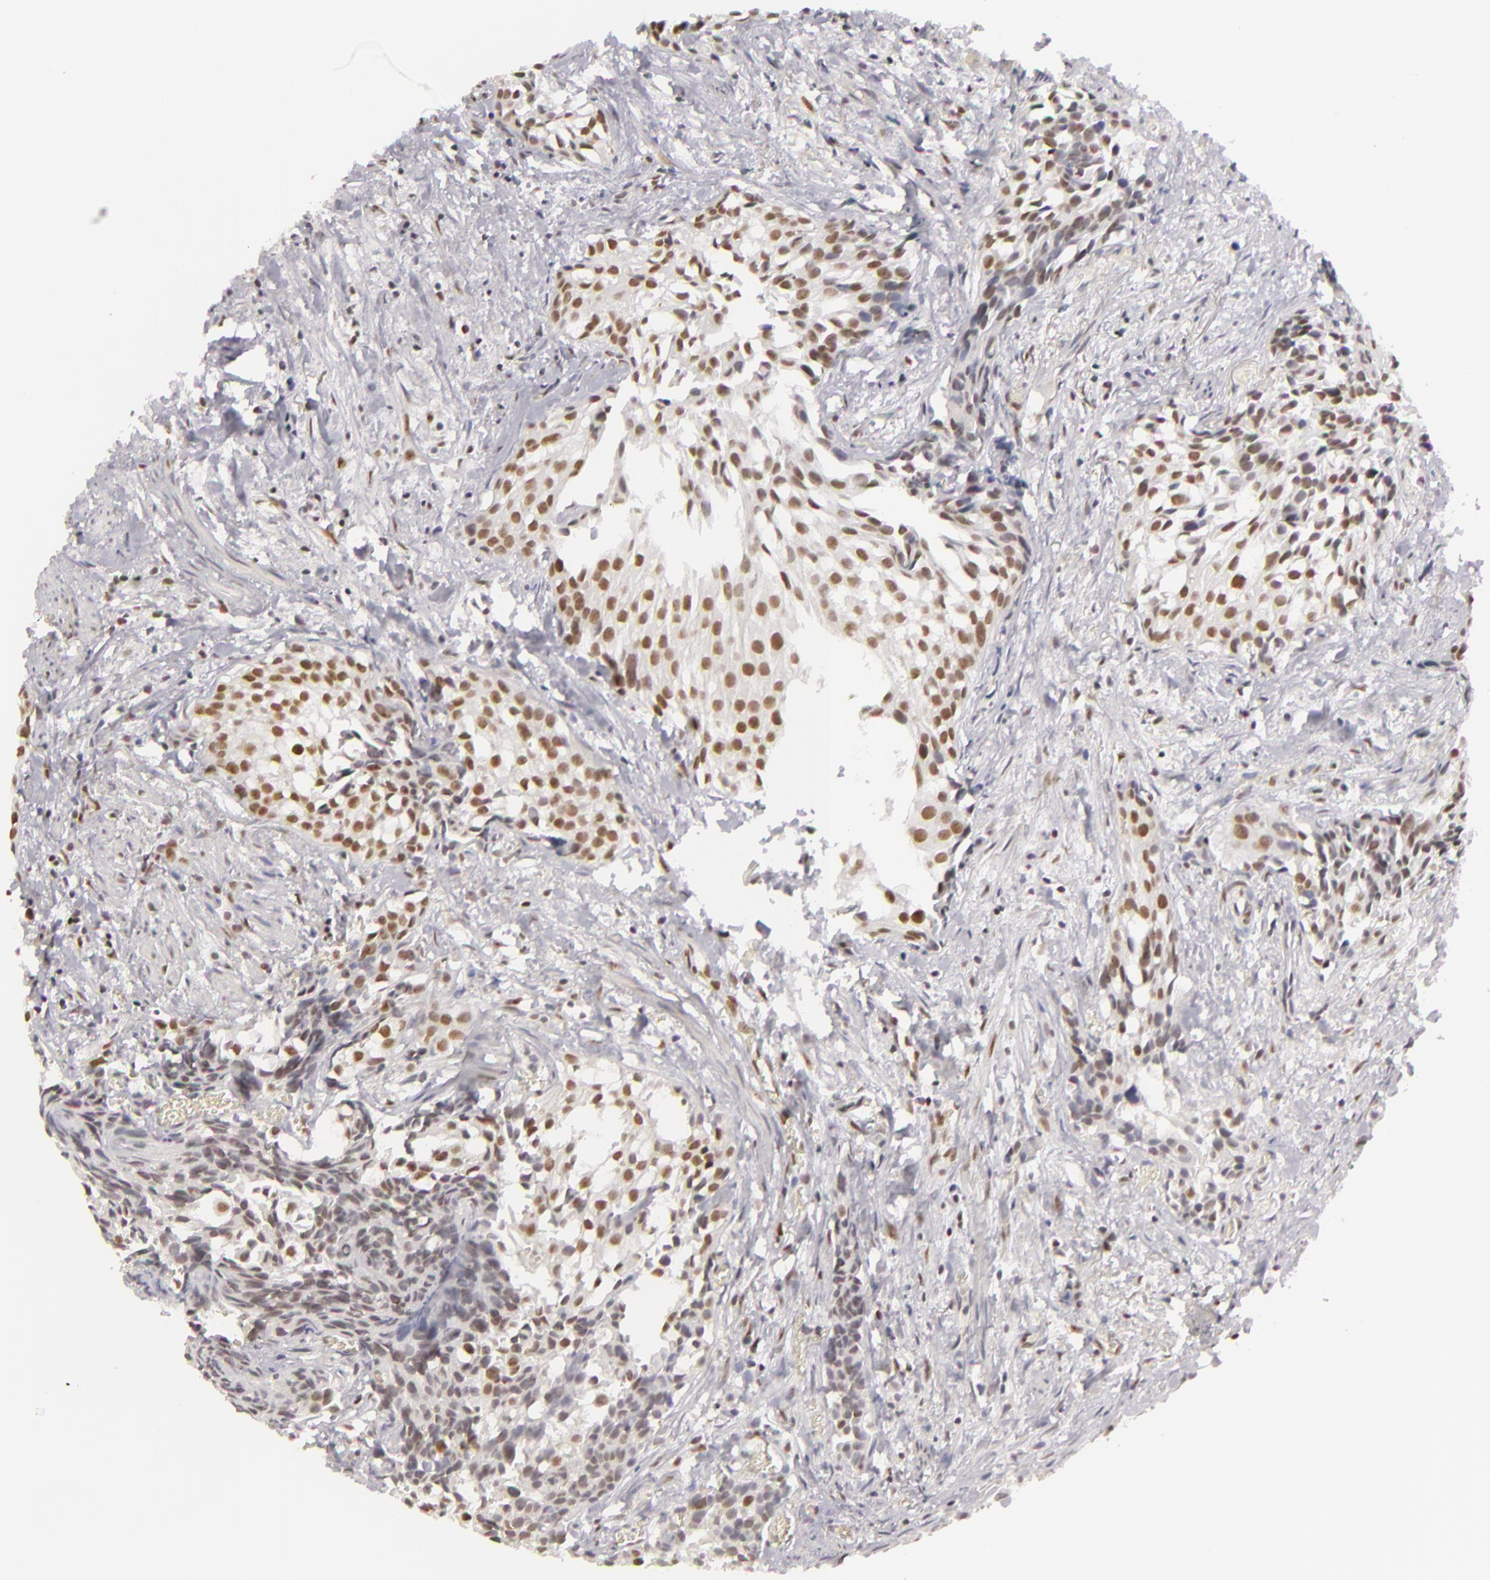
{"staining": {"intensity": "strong", "quantity": ">75%", "location": "nuclear"}, "tissue": "urothelial cancer", "cell_type": "Tumor cells", "image_type": "cancer", "snomed": [{"axis": "morphology", "description": "Urothelial carcinoma, High grade"}, {"axis": "topography", "description": "Urinary bladder"}], "caption": "Immunohistochemical staining of human urothelial carcinoma (high-grade) reveals high levels of strong nuclear expression in approximately >75% of tumor cells.", "gene": "DAXX", "patient": {"sex": "female", "age": 78}}